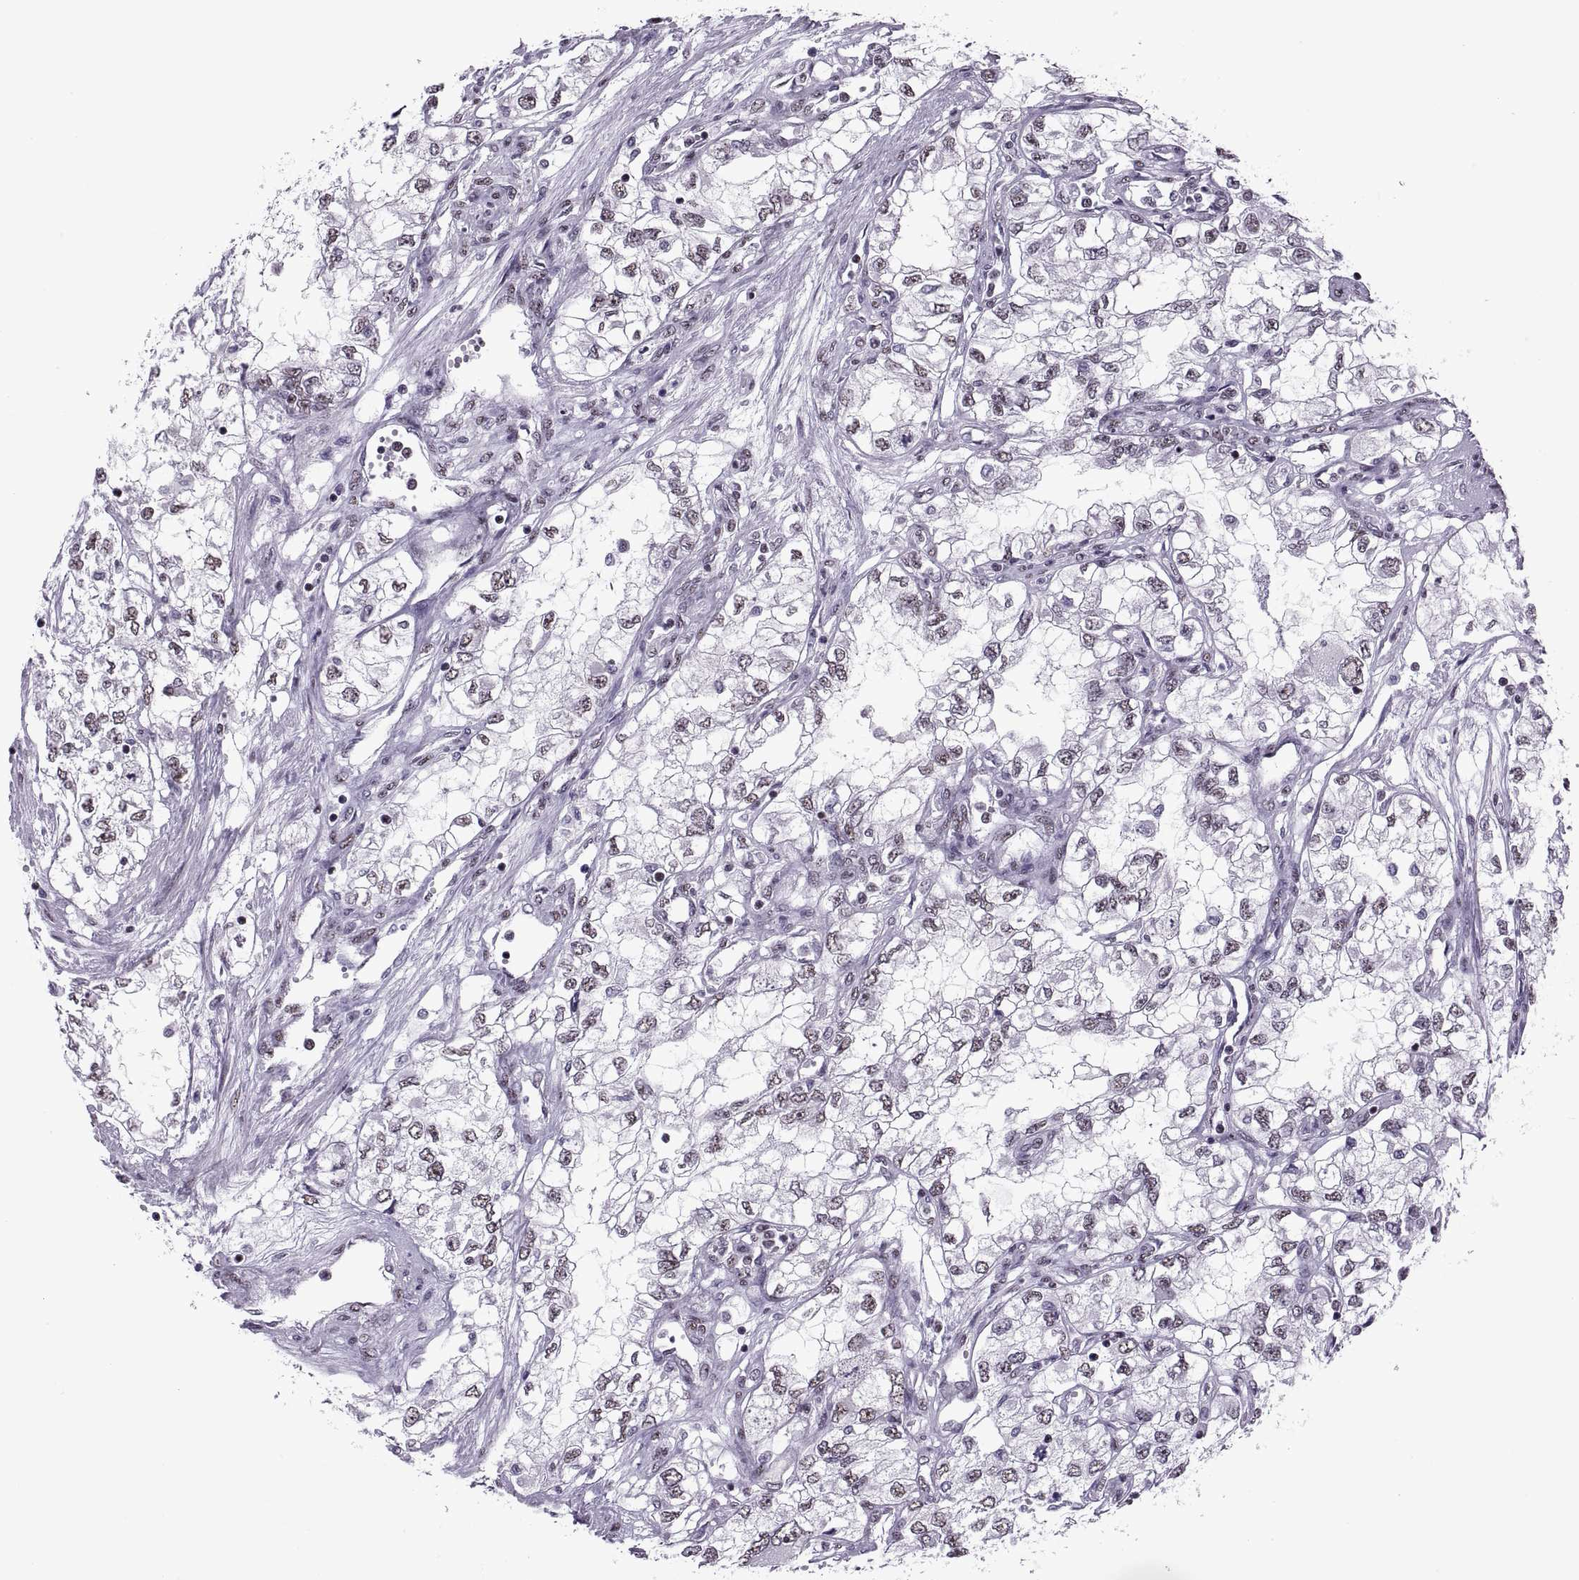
{"staining": {"intensity": "weak", "quantity": ">75%", "location": "nuclear"}, "tissue": "renal cancer", "cell_type": "Tumor cells", "image_type": "cancer", "snomed": [{"axis": "morphology", "description": "Adenocarcinoma, NOS"}, {"axis": "topography", "description": "Kidney"}], "caption": "Protein expression by immunohistochemistry shows weak nuclear expression in approximately >75% of tumor cells in adenocarcinoma (renal).", "gene": "MAGEA4", "patient": {"sex": "female", "age": 59}}